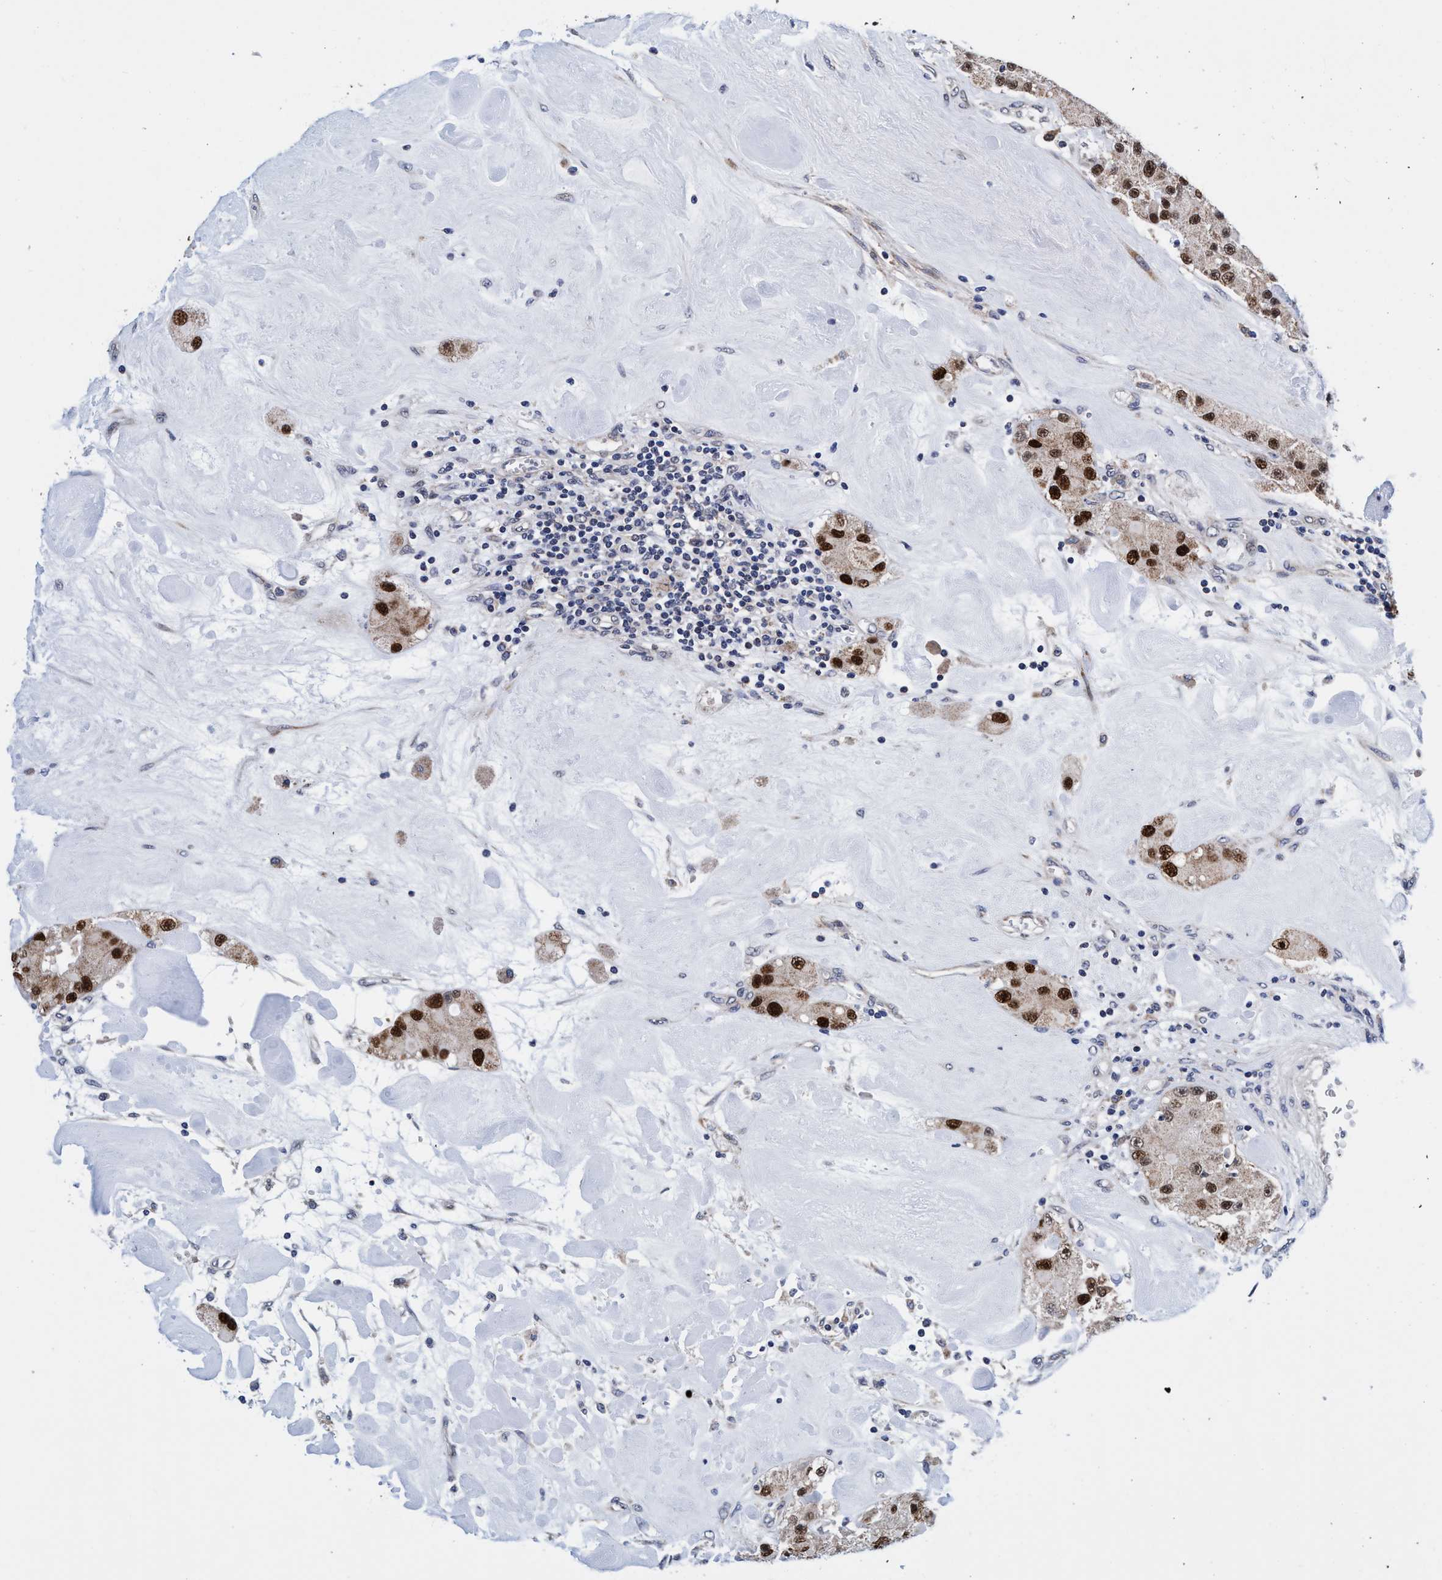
{"staining": {"intensity": "strong", "quantity": ">75%", "location": "nuclear"}, "tissue": "carcinoid", "cell_type": "Tumor cells", "image_type": "cancer", "snomed": [{"axis": "morphology", "description": "Carcinoid, malignant, NOS"}, {"axis": "topography", "description": "Pancreas"}], "caption": "Carcinoid stained with DAB immunohistochemistry exhibits high levels of strong nuclear positivity in about >75% of tumor cells.", "gene": "AGAP2", "patient": {"sex": "male", "age": 41}}